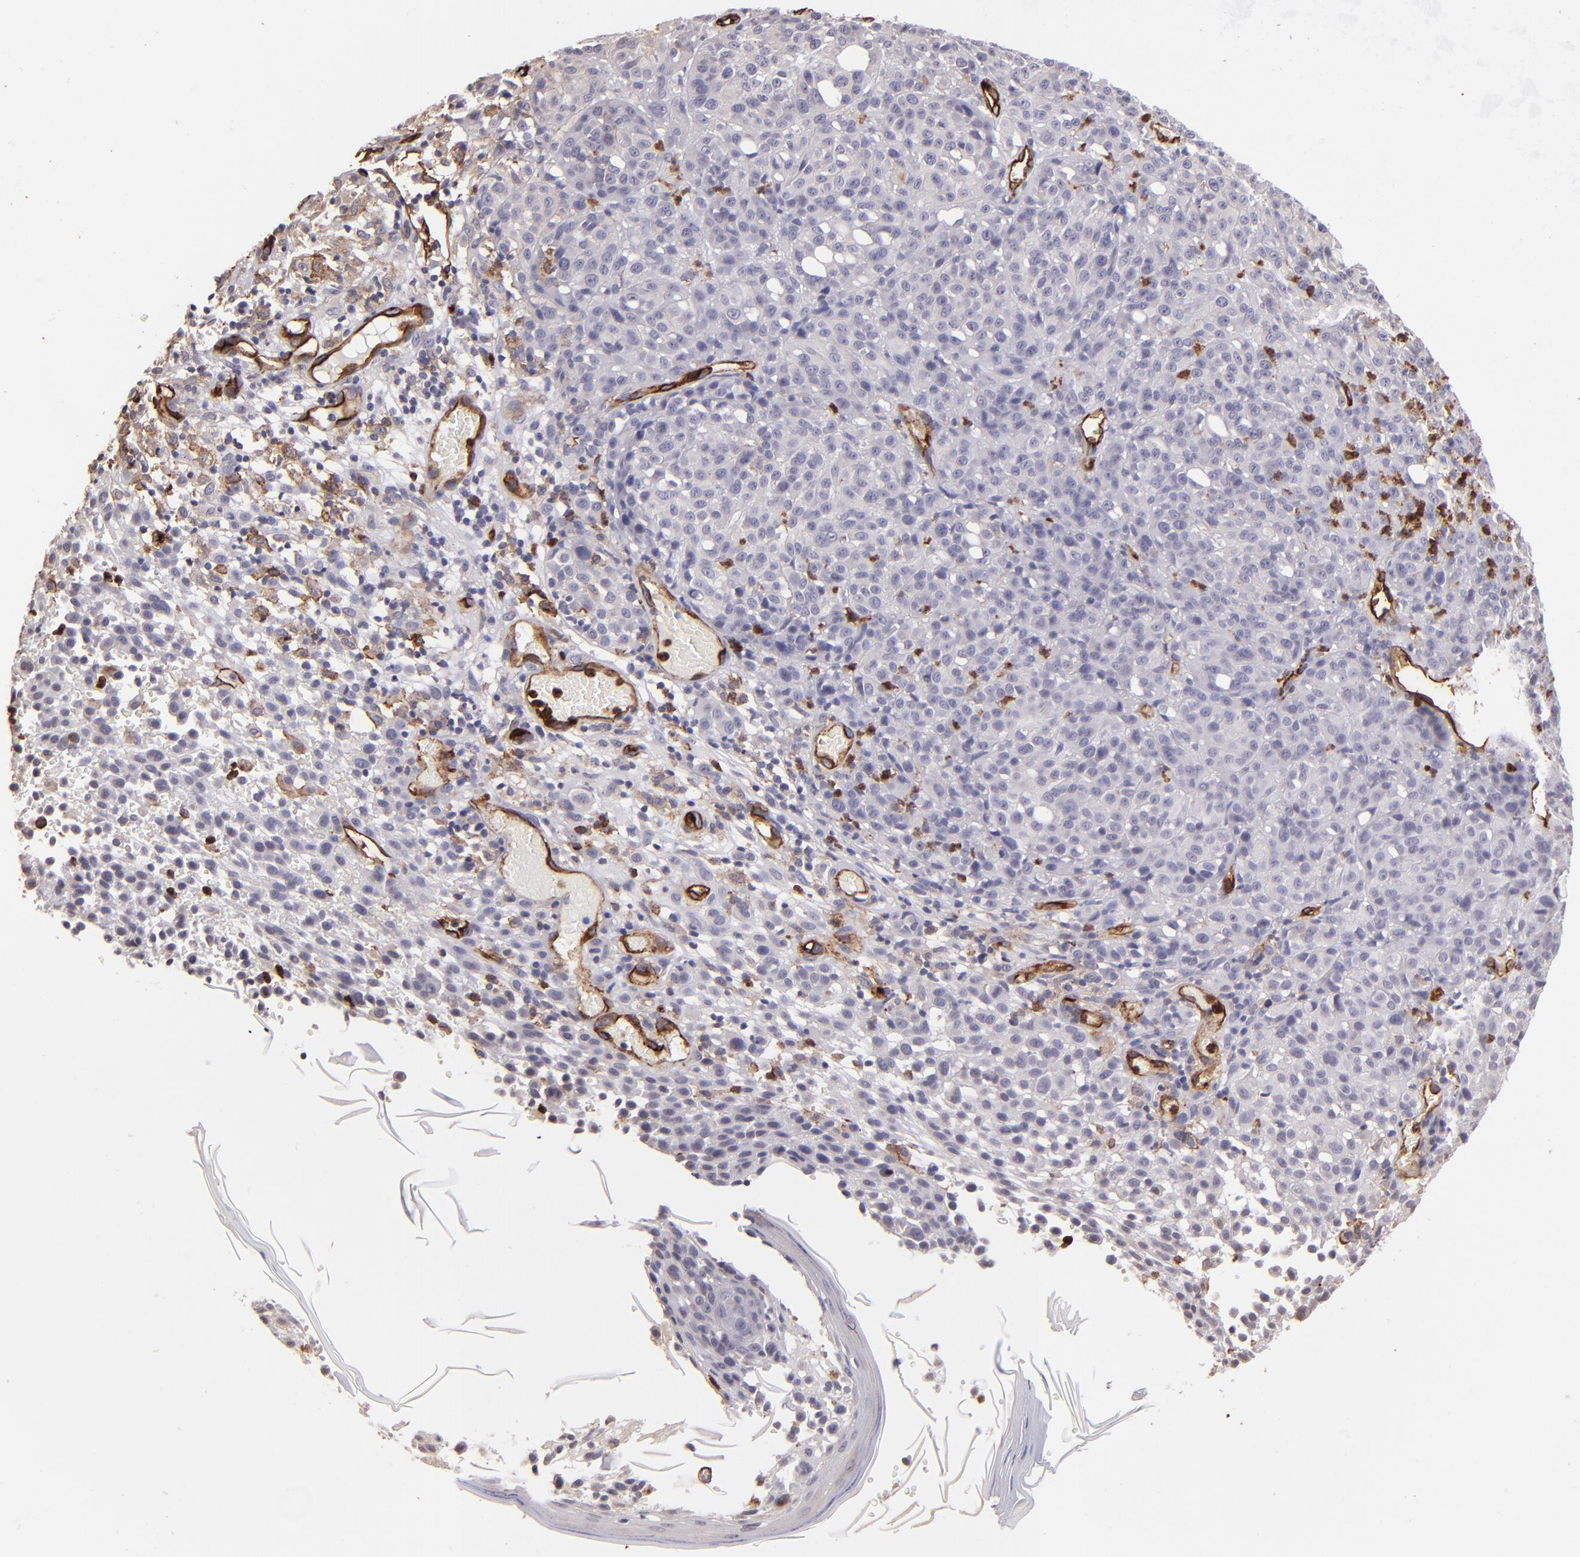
{"staining": {"intensity": "negative", "quantity": "none", "location": "none"}, "tissue": "melanoma", "cell_type": "Tumor cells", "image_type": "cancer", "snomed": [{"axis": "morphology", "description": "Malignant melanoma, NOS"}, {"axis": "topography", "description": "Skin"}], "caption": "This is a image of immunohistochemistry staining of melanoma, which shows no positivity in tumor cells.", "gene": "DYSF", "patient": {"sex": "female", "age": 49}}